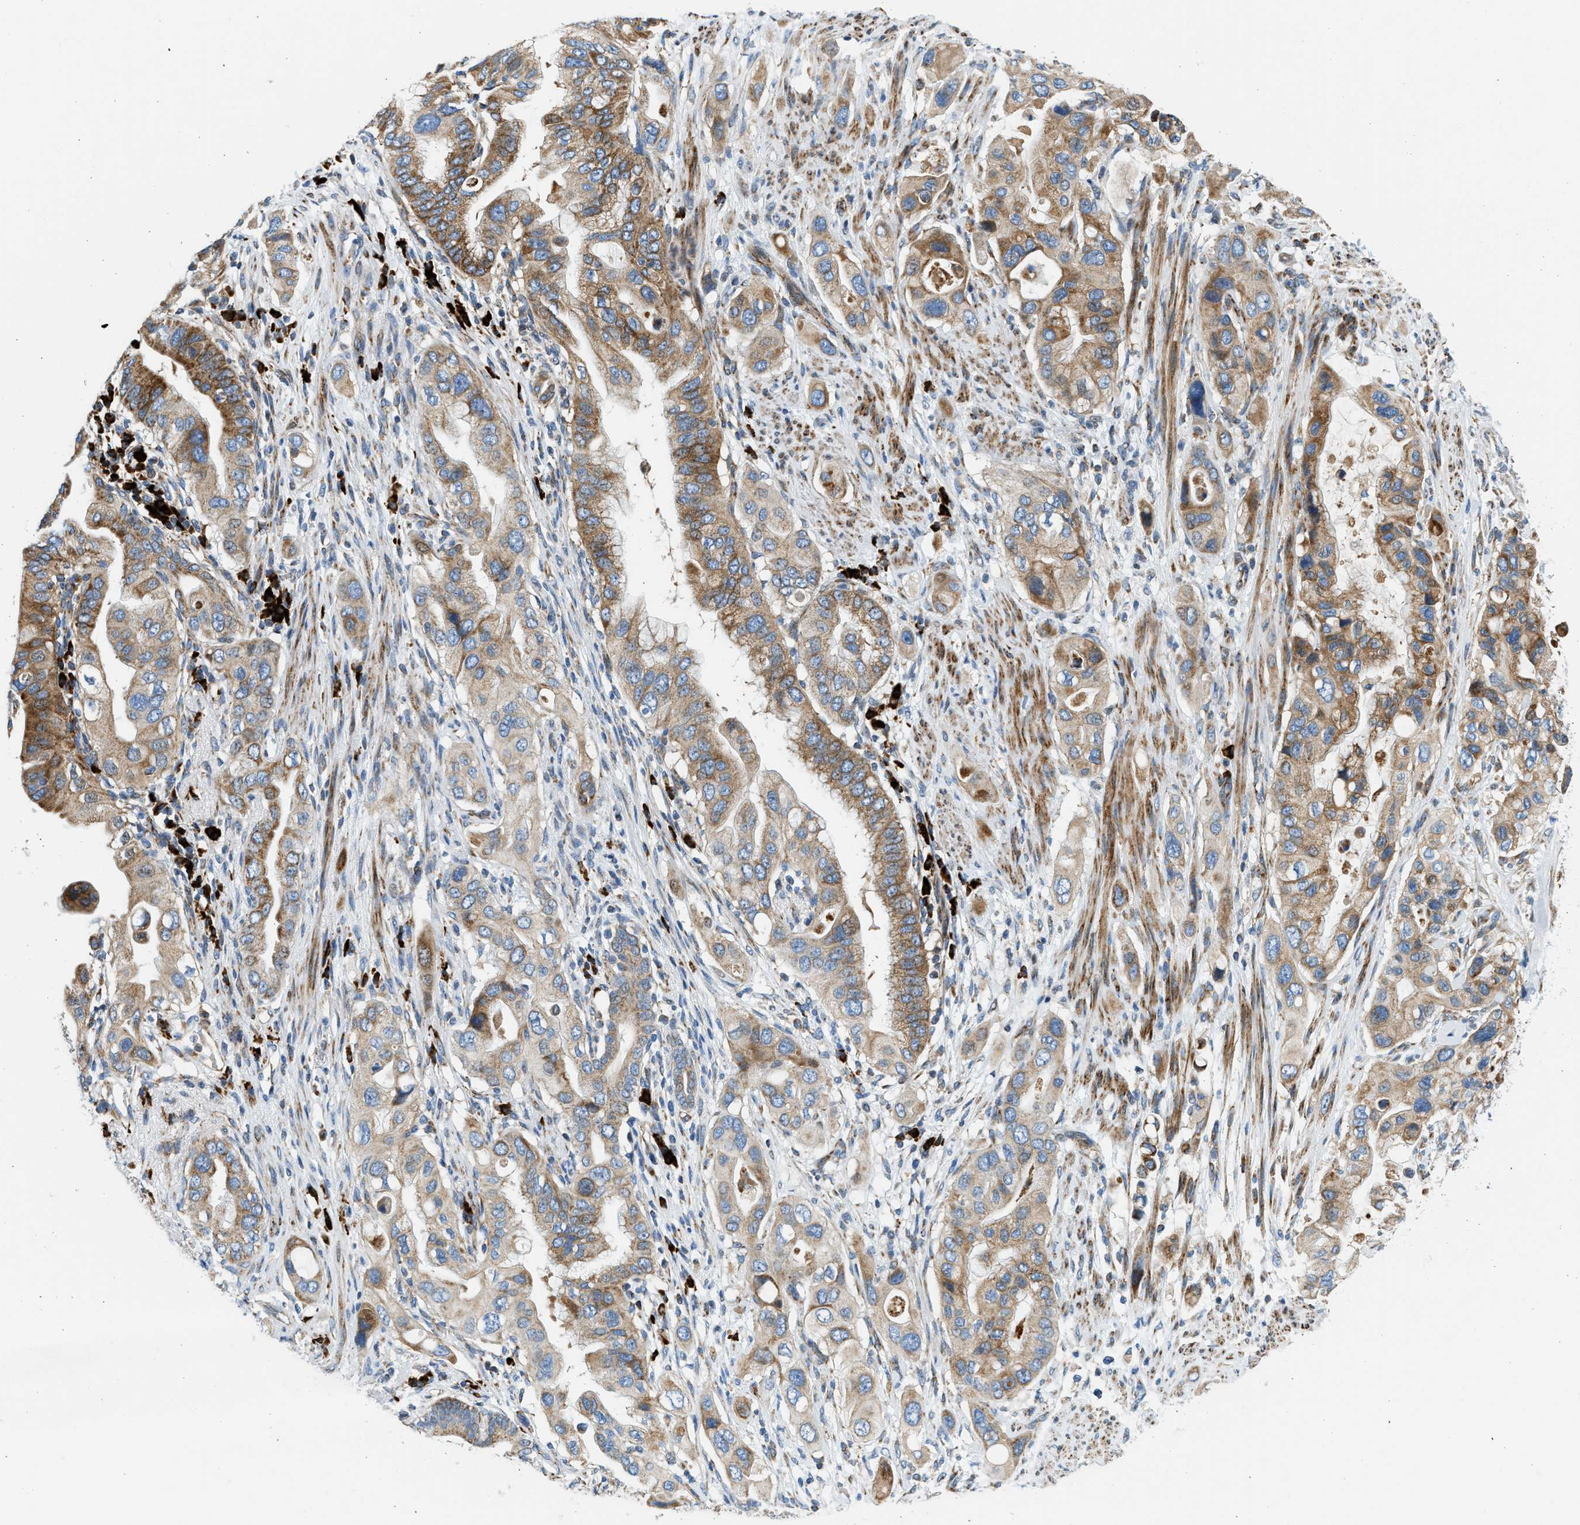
{"staining": {"intensity": "moderate", "quantity": ">75%", "location": "cytoplasmic/membranous"}, "tissue": "pancreatic cancer", "cell_type": "Tumor cells", "image_type": "cancer", "snomed": [{"axis": "morphology", "description": "Adenocarcinoma, NOS"}, {"axis": "topography", "description": "Pancreas"}], "caption": "Pancreatic cancer (adenocarcinoma) tissue demonstrates moderate cytoplasmic/membranous expression in approximately >75% of tumor cells, visualized by immunohistochemistry. (brown staining indicates protein expression, while blue staining denotes nuclei).", "gene": "KCNMB3", "patient": {"sex": "female", "age": 56}}